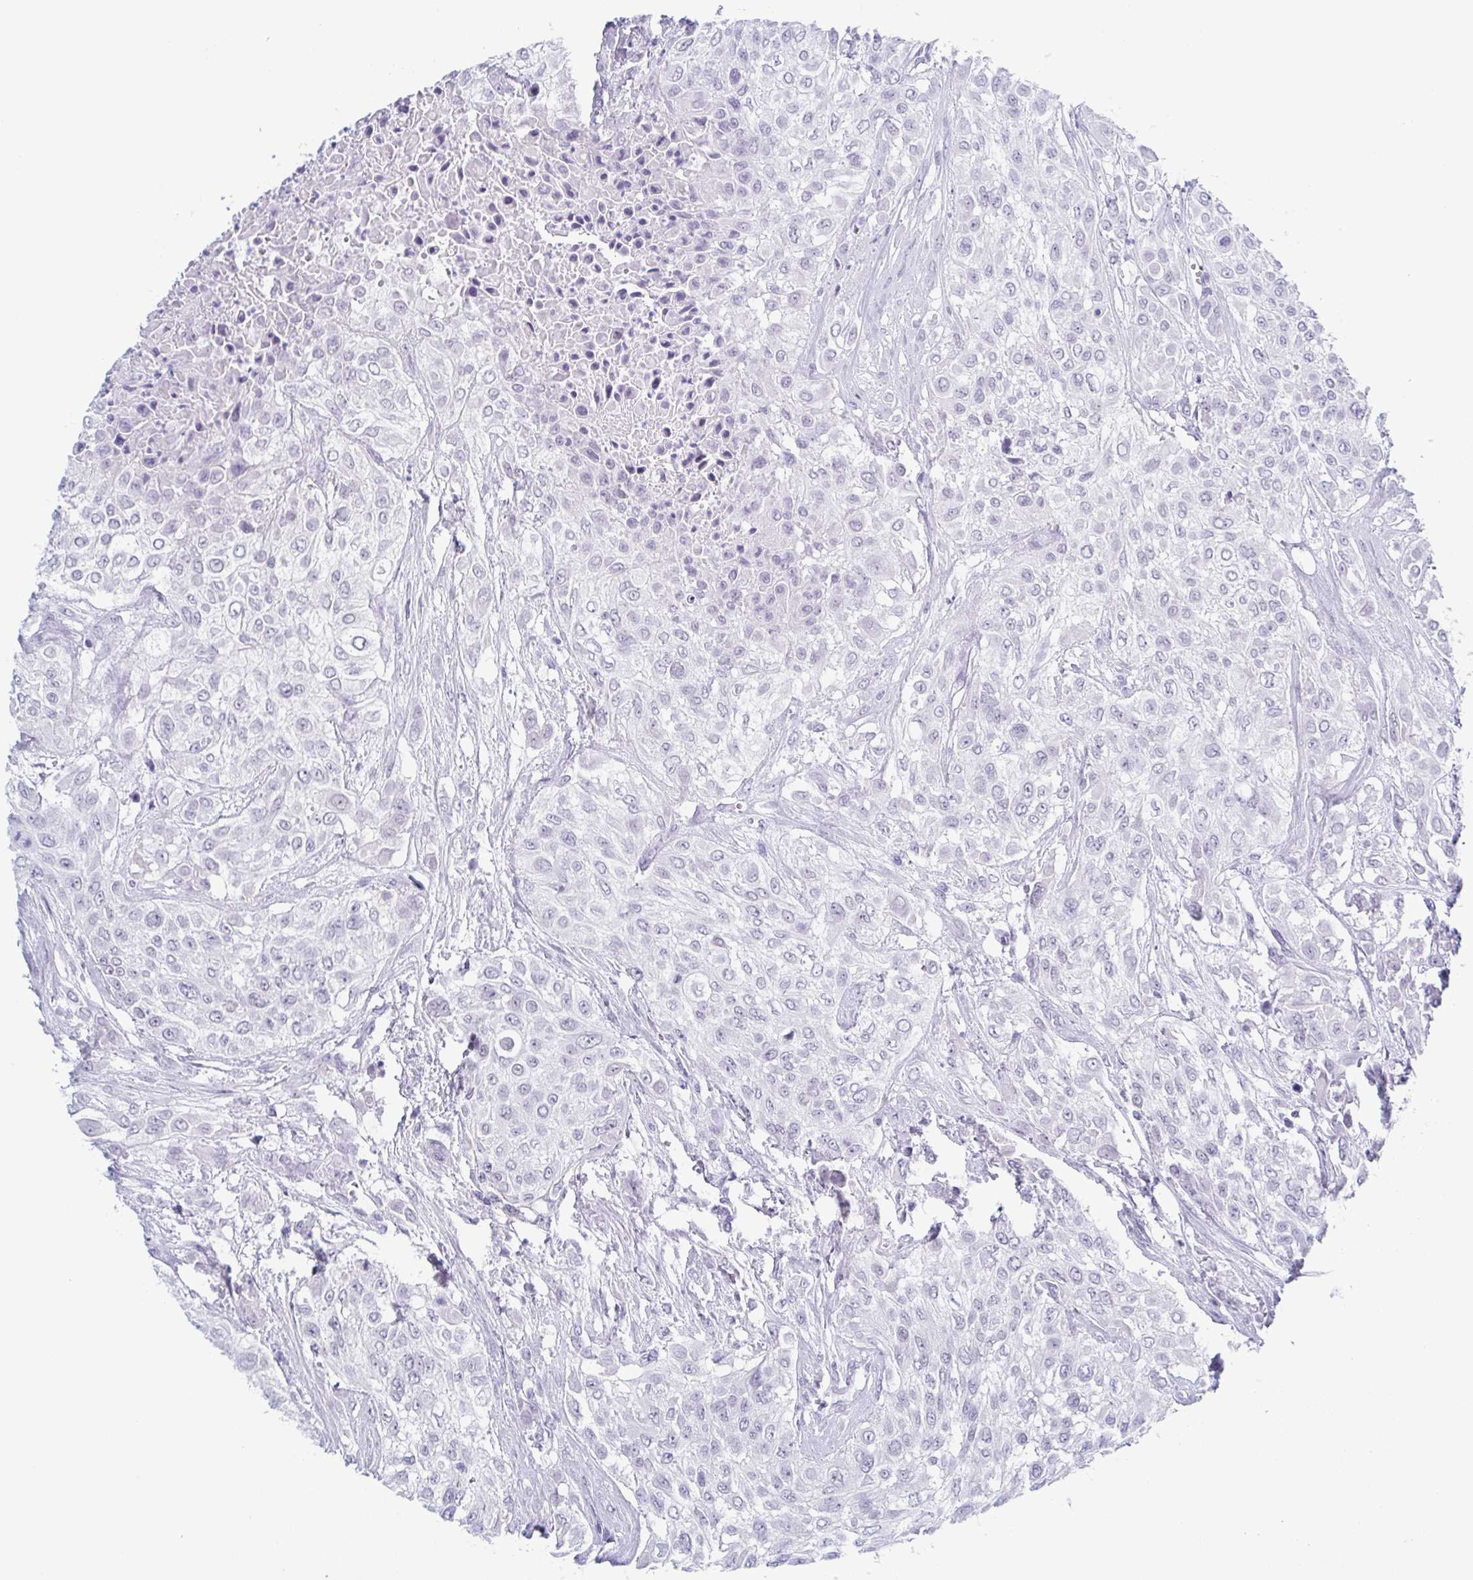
{"staining": {"intensity": "negative", "quantity": "none", "location": "none"}, "tissue": "urothelial cancer", "cell_type": "Tumor cells", "image_type": "cancer", "snomed": [{"axis": "morphology", "description": "Urothelial carcinoma, High grade"}, {"axis": "topography", "description": "Urinary bladder"}], "caption": "This is an immunohistochemistry (IHC) micrograph of human high-grade urothelial carcinoma. There is no positivity in tumor cells.", "gene": "ZFP64", "patient": {"sex": "male", "age": 57}}